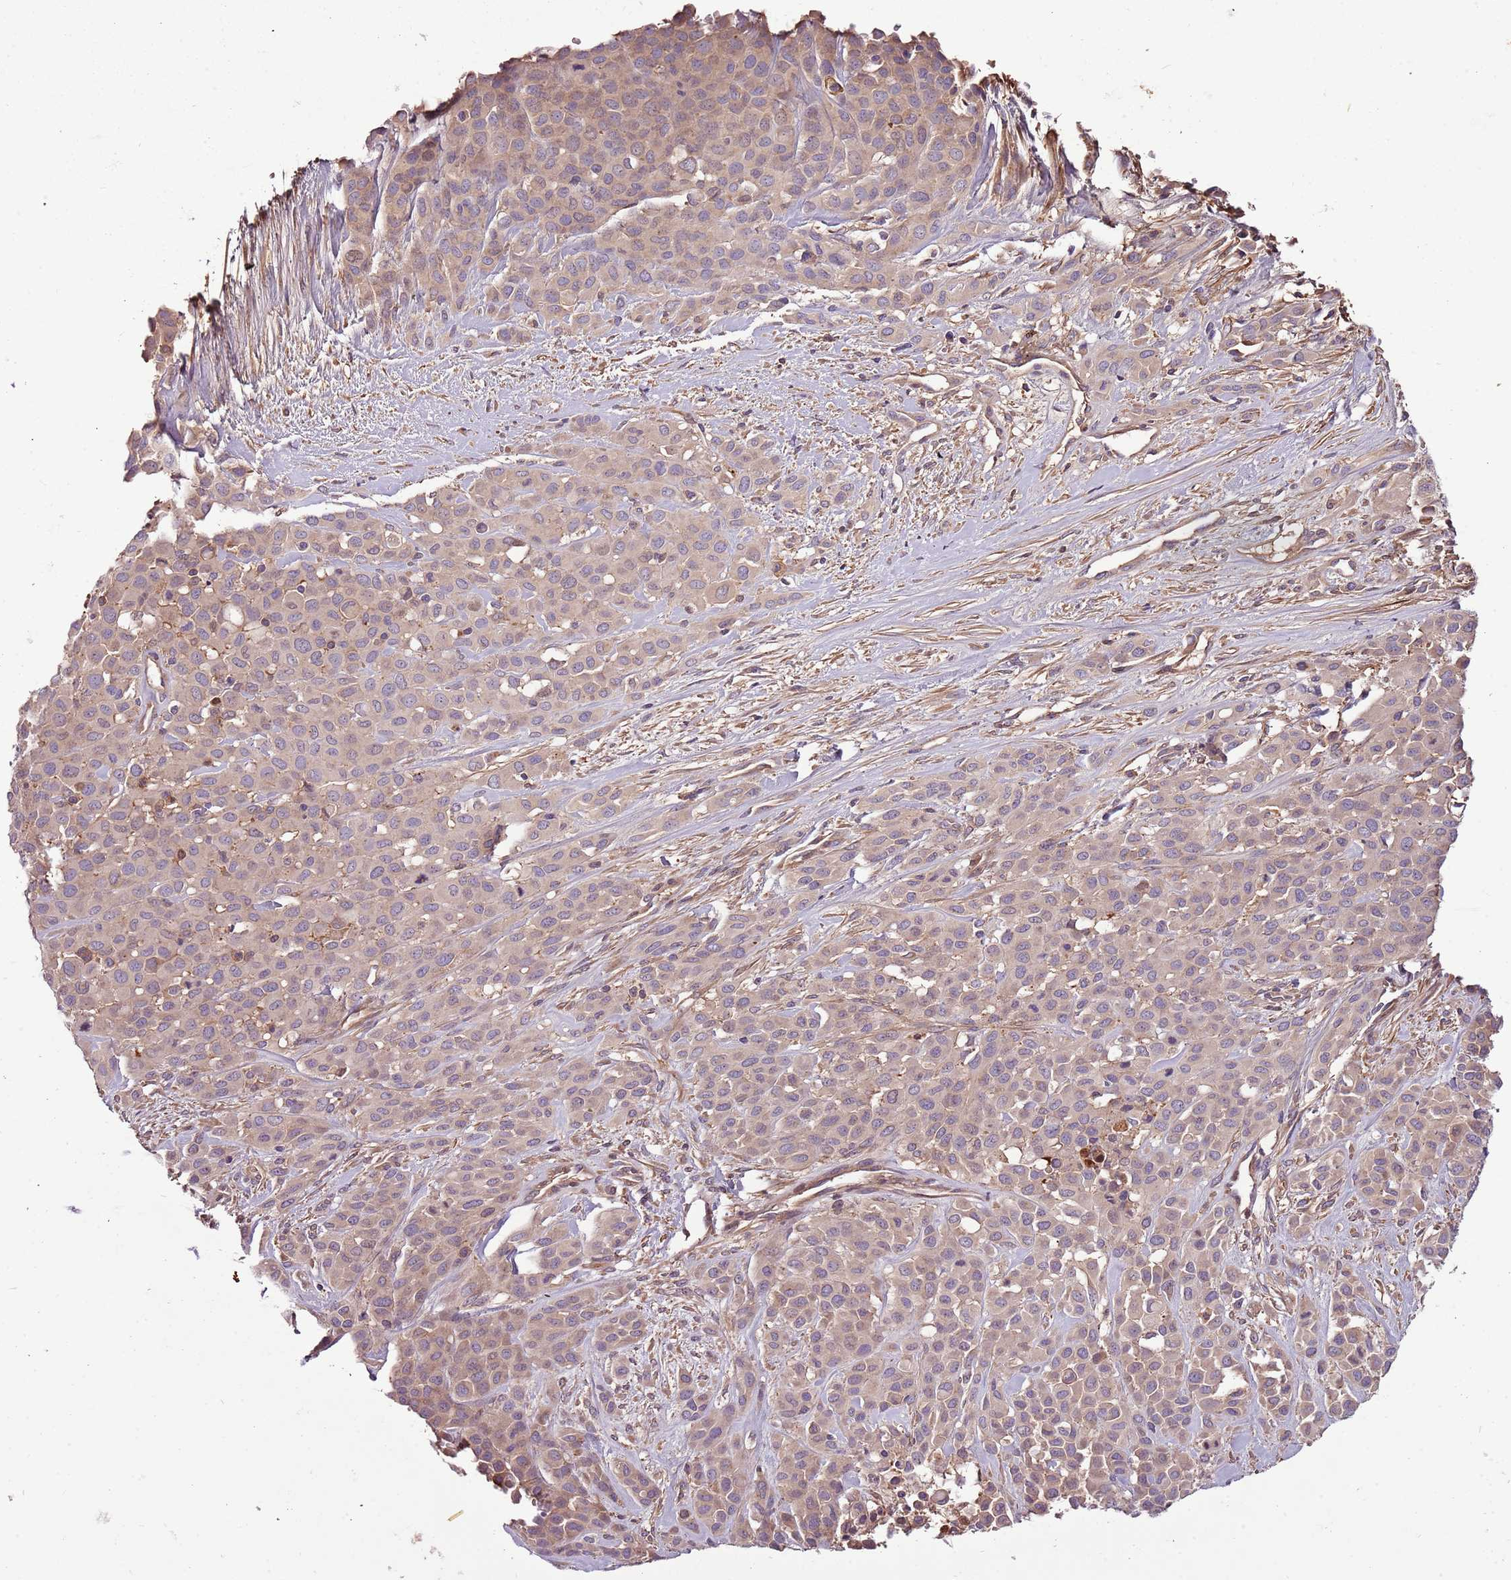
{"staining": {"intensity": "weak", "quantity": "<25%", "location": "cytoplasmic/membranous"}, "tissue": "melanoma", "cell_type": "Tumor cells", "image_type": "cancer", "snomed": [{"axis": "morphology", "description": "Malignant melanoma, Metastatic site"}, {"axis": "topography", "description": "Skin"}], "caption": "Immunohistochemical staining of melanoma exhibits no significant staining in tumor cells. (DAB immunohistochemistry with hematoxylin counter stain).", "gene": "DENR", "patient": {"sex": "female", "age": 81}}